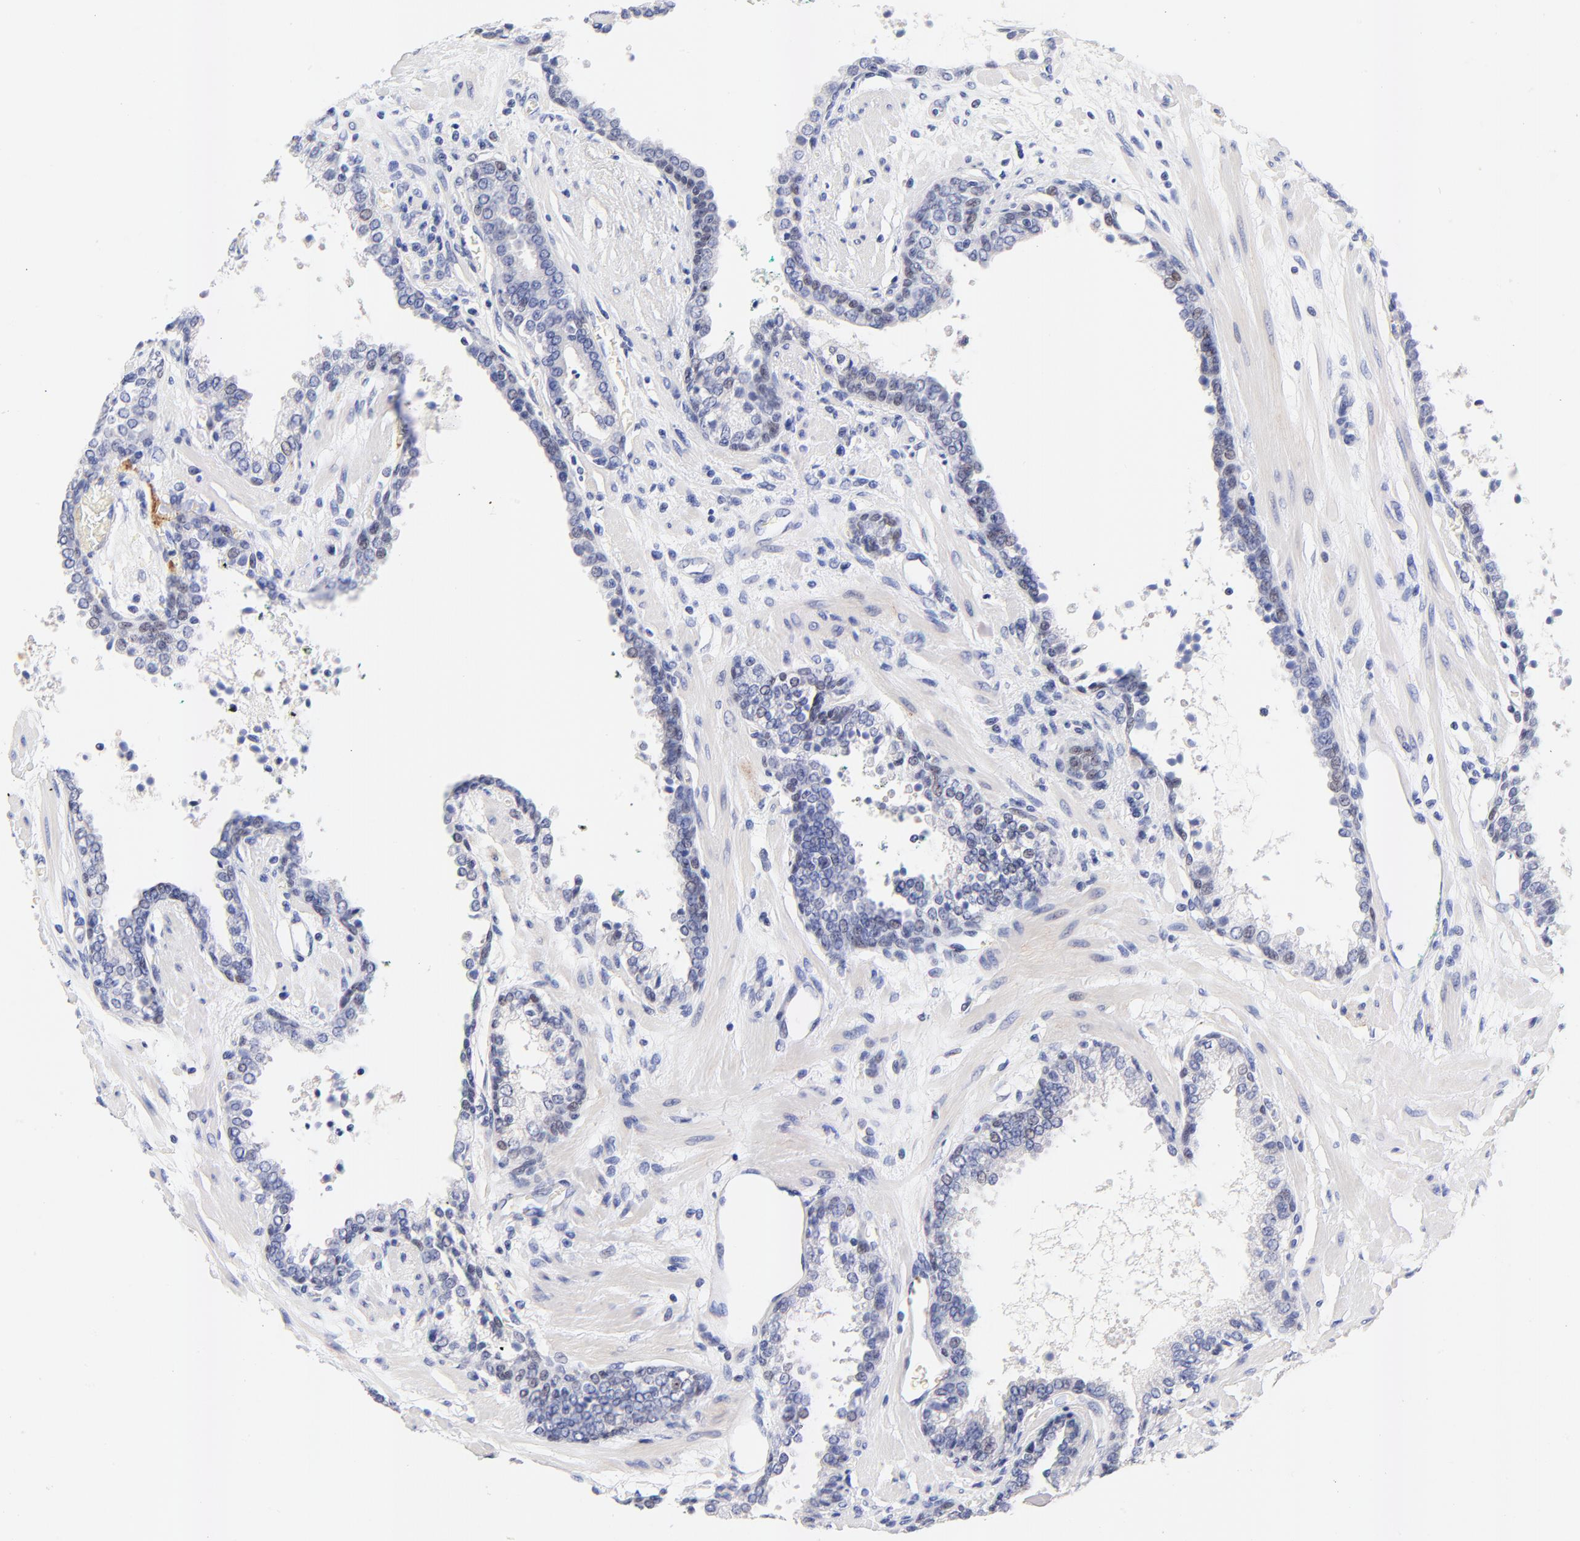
{"staining": {"intensity": "negative", "quantity": "none", "location": "none"}, "tissue": "prostate cancer", "cell_type": "Tumor cells", "image_type": "cancer", "snomed": [{"axis": "morphology", "description": "Adenocarcinoma, Medium grade"}, {"axis": "topography", "description": "Prostate"}], "caption": "IHC micrograph of prostate adenocarcinoma (medium-grade) stained for a protein (brown), which reveals no positivity in tumor cells. (DAB (3,3'-diaminobenzidine) immunohistochemistry, high magnification).", "gene": "FAM117B", "patient": {"sex": "male", "age": 70}}